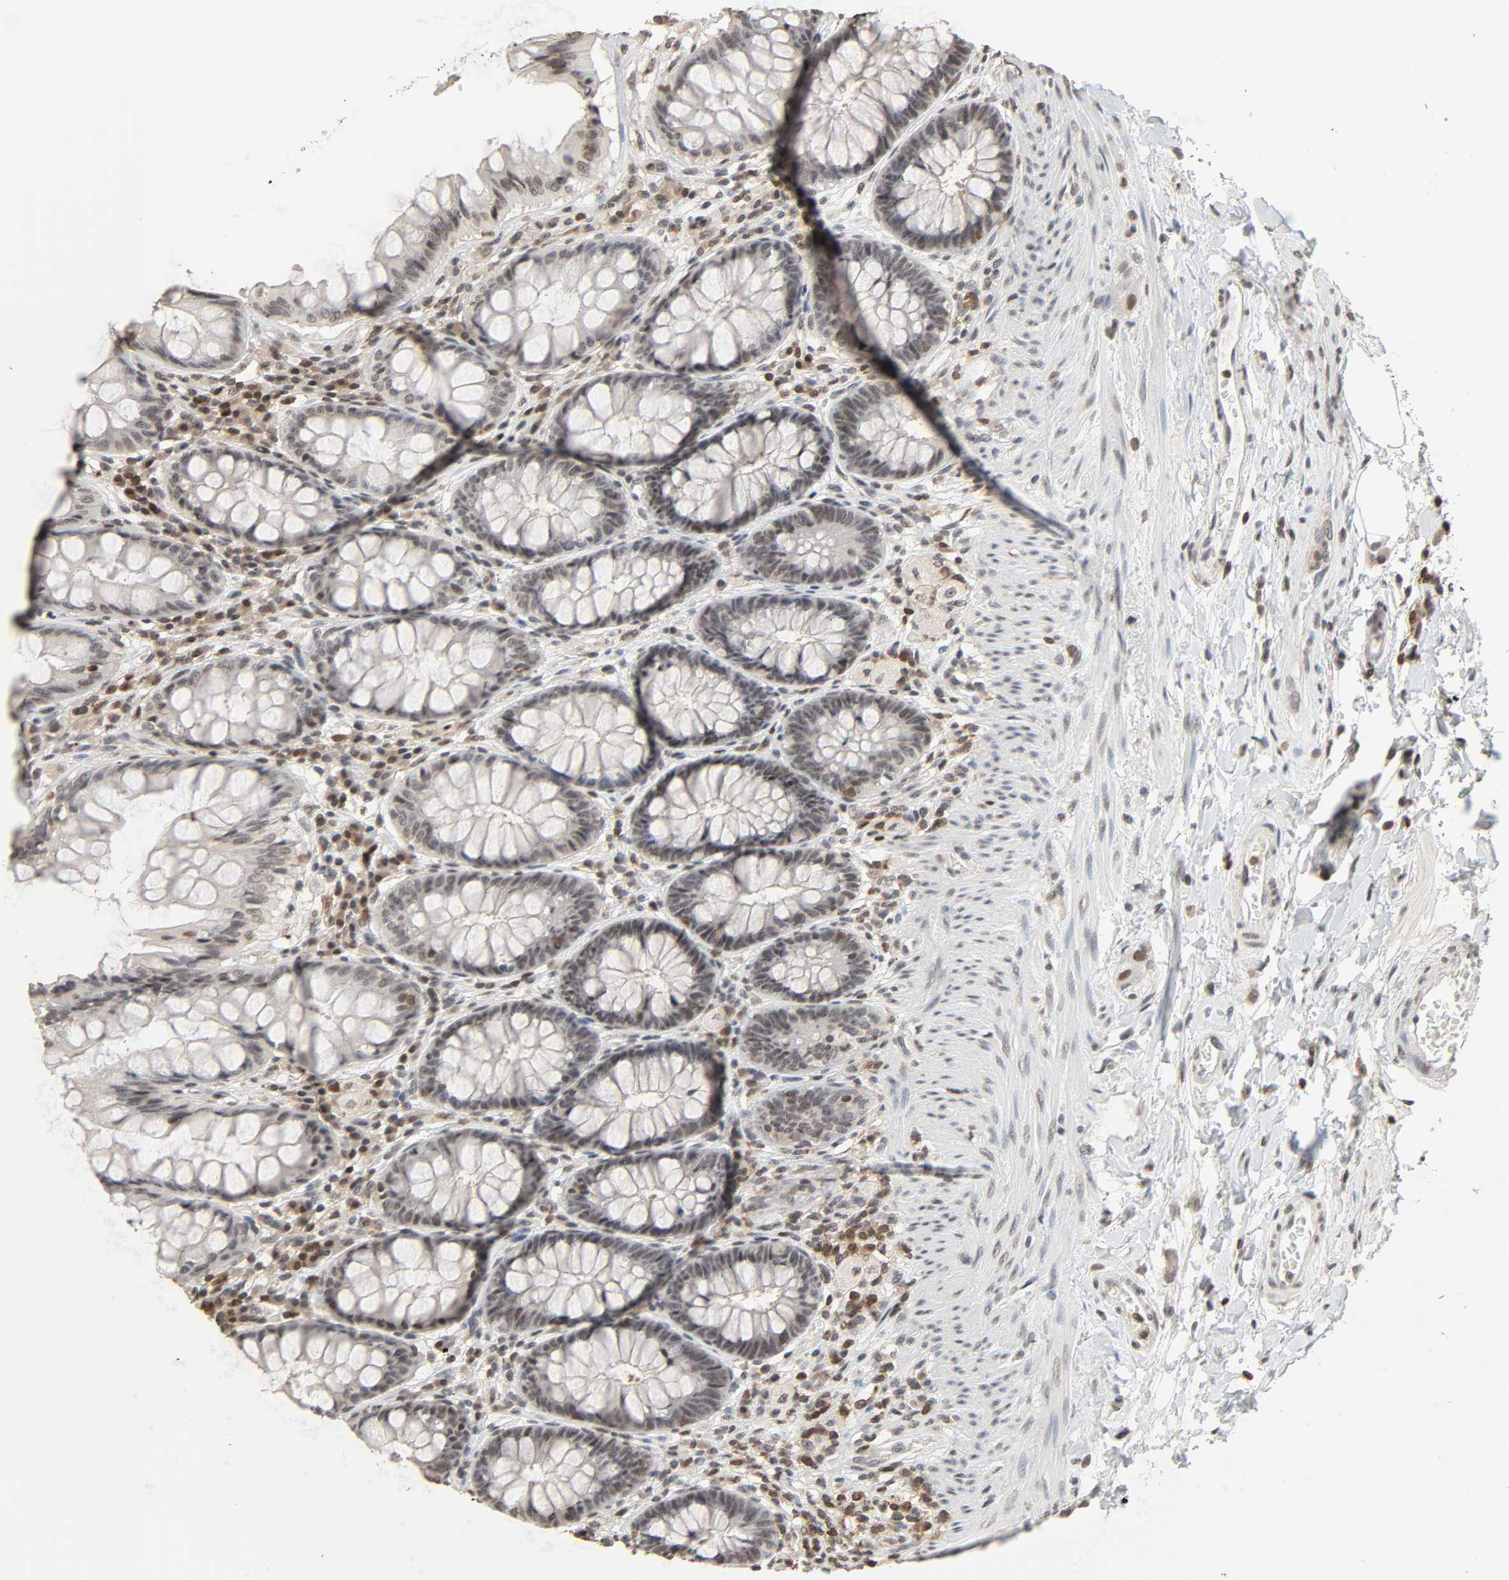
{"staining": {"intensity": "negative", "quantity": "none", "location": "none"}, "tissue": "rectum", "cell_type": "Glandular cells", "image_type": "normal", "snomed": [{"axis": "morphology", "description": "Normal tissue, NOS"}, {"axis": "topography", "description": "Rectum"}], "caption": "This is an immunohistochemistry photomicrograph of benign rectum. There is no positivity in glandular cells.", "gene": "STK4", "patient": {"sex": "female", "age": 46}}